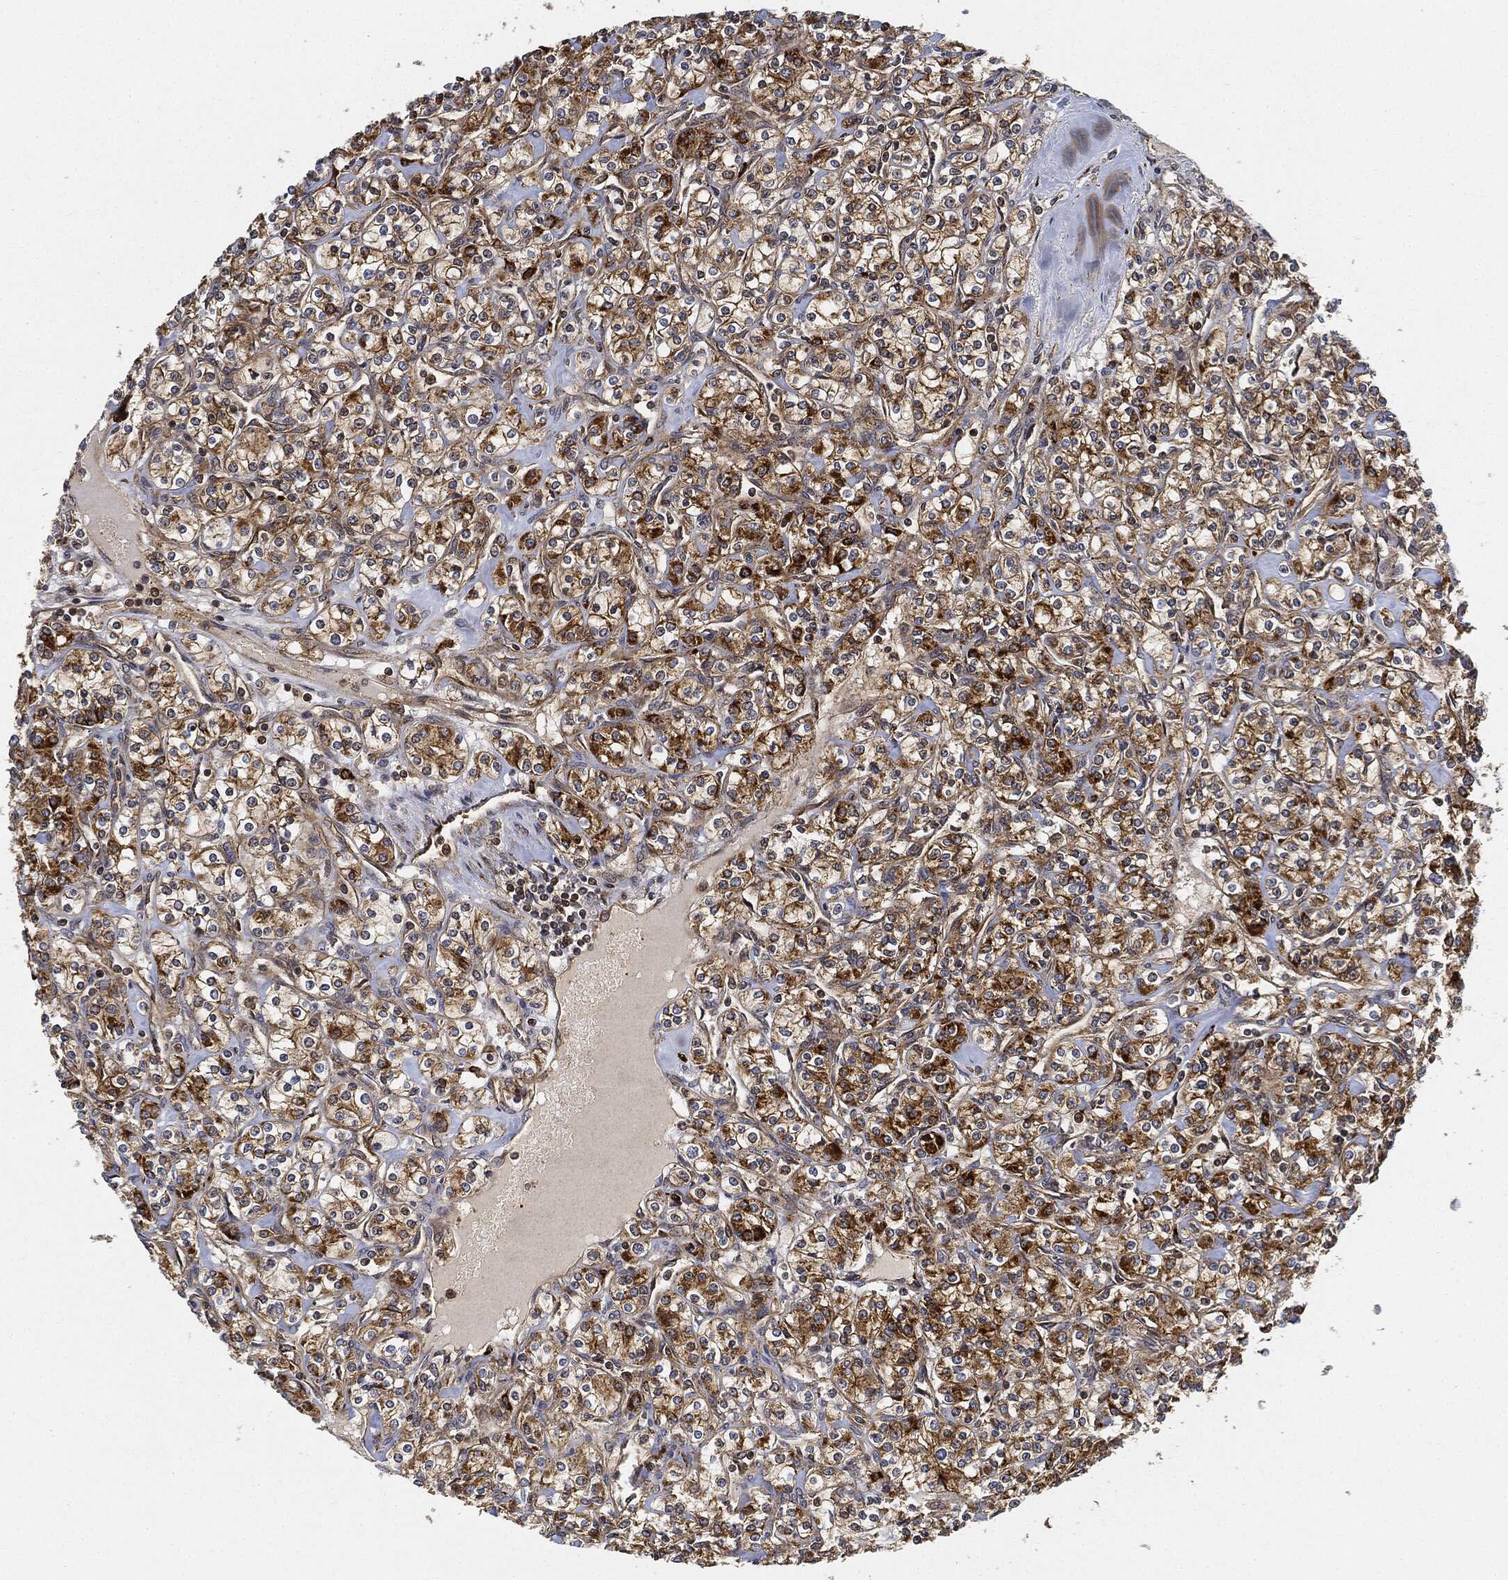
{"staining": {"intensity": "strong", "quantity": "25%-75%", "location": "cytoplasmic/membranous"}, "tissue": "renal cancer", "cell_type": "Tumor cells", "image_type": "cancer", "snomed": [{"axis": "morphology", "description": "Adenocarcinoma, NOS"}, {"axis": "topography", "description": "Kidney"}], "caption": "Immunohistochemistry (DAB (3,3'-diaminobenzidine)) staining of adenocarcinoma (renal) shows strong cytoplasmic/membranous protein staining in about 25%-75% of tumor cells. (Stains: DAB in brown, nuclei in blue, Microscopy: brightfield microscopy at high magnification).", "gene": "MAP3K3", "patient": {"sex": "male", "age": 77}}